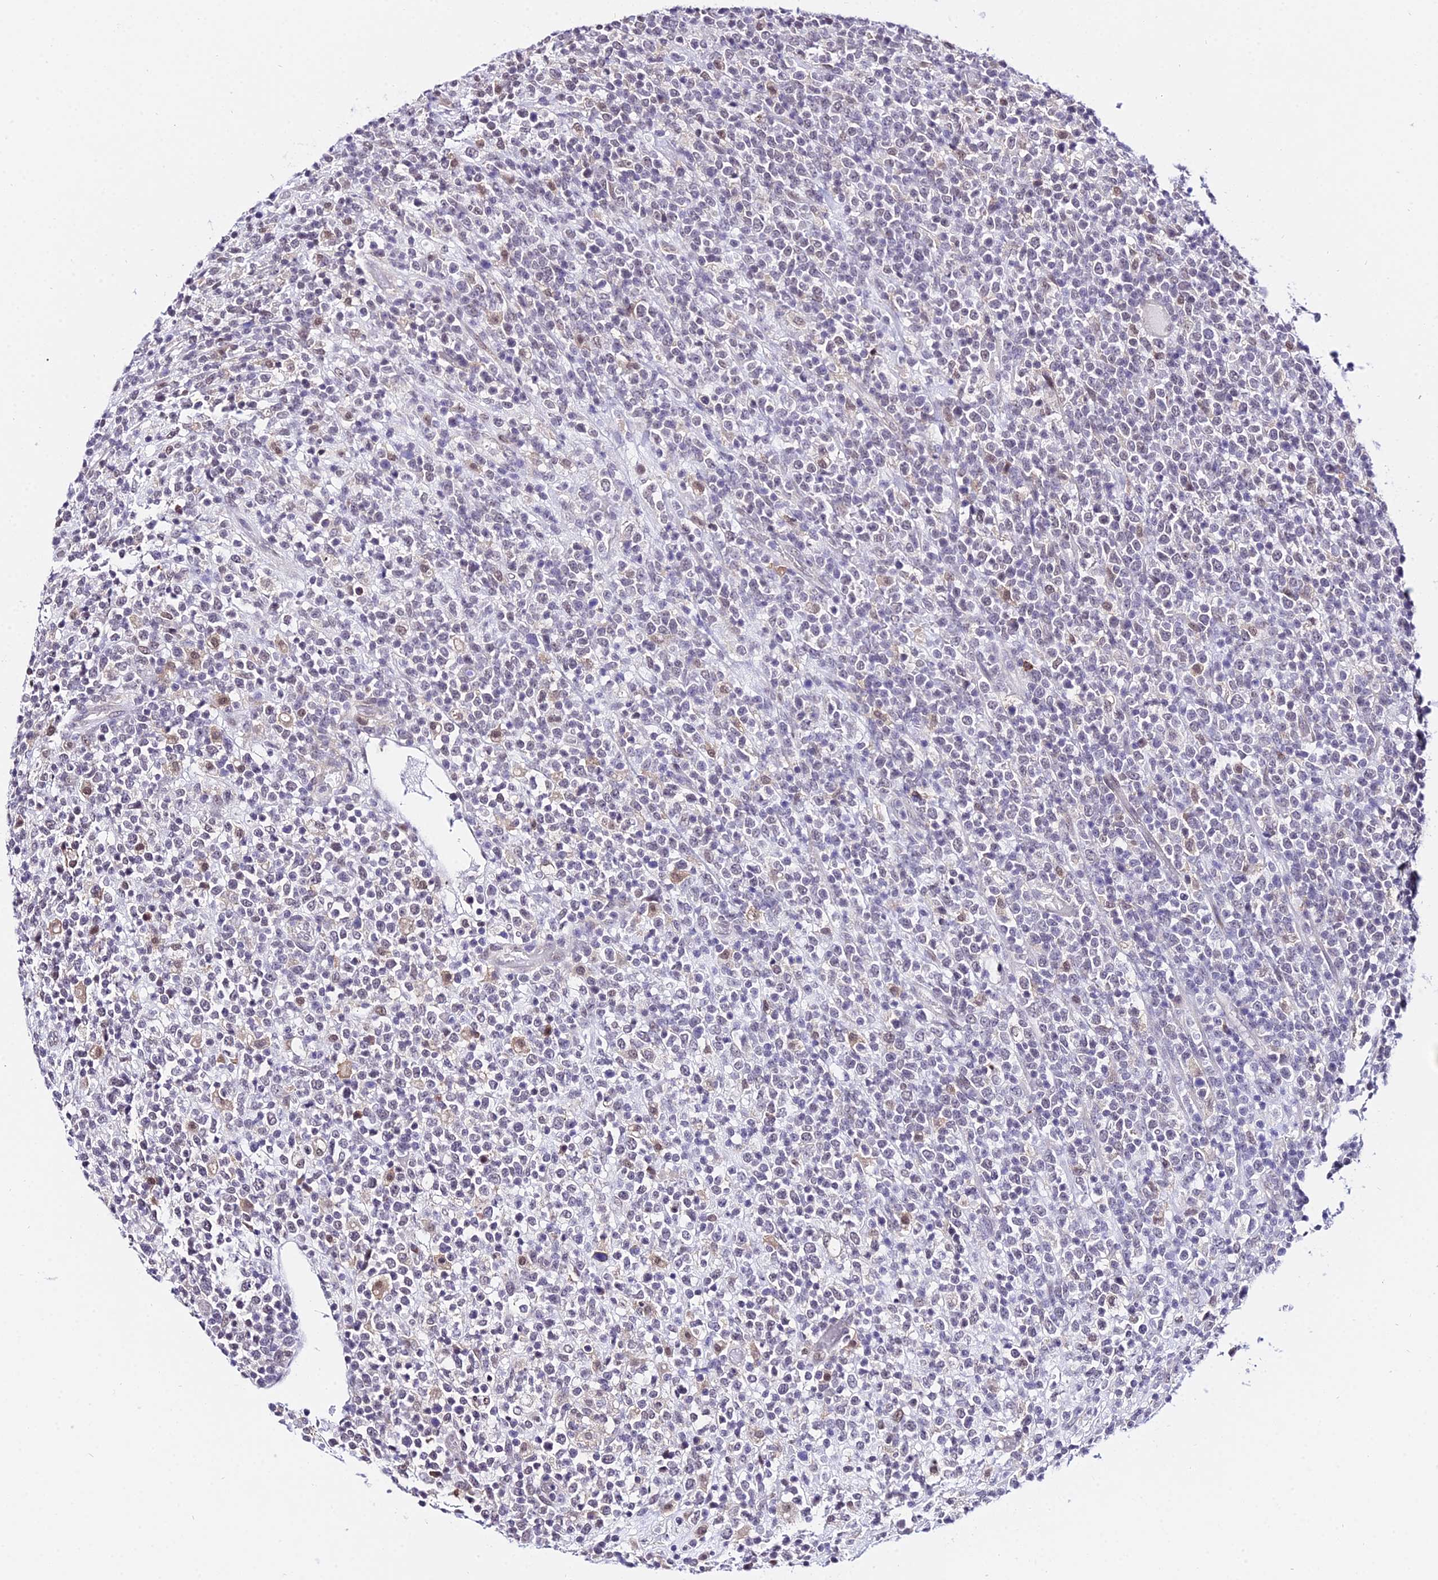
{"staining": {"intensity": "negative", "quantity": "none", "location": "none"}, "tissue": "lymphoma", "cell_type": "Tumor cells", "image_type": "cancer", "snomed": [{"axis": "morphology", "description": "Malignant lymphoma, non-Hodgkin's type, High grade"}, {"axis": "topography", "description": "Colon"}], "caption": "High power microscopy histopathology image of an immunohistochemistry (IHC) micrograph of high-grade malignant lymphoma, non-Hodgkin's type, revealing no significant positivity in tumor cells.", "gene": "POLR2I", "patient": {"sex": "female", "age": 53}}